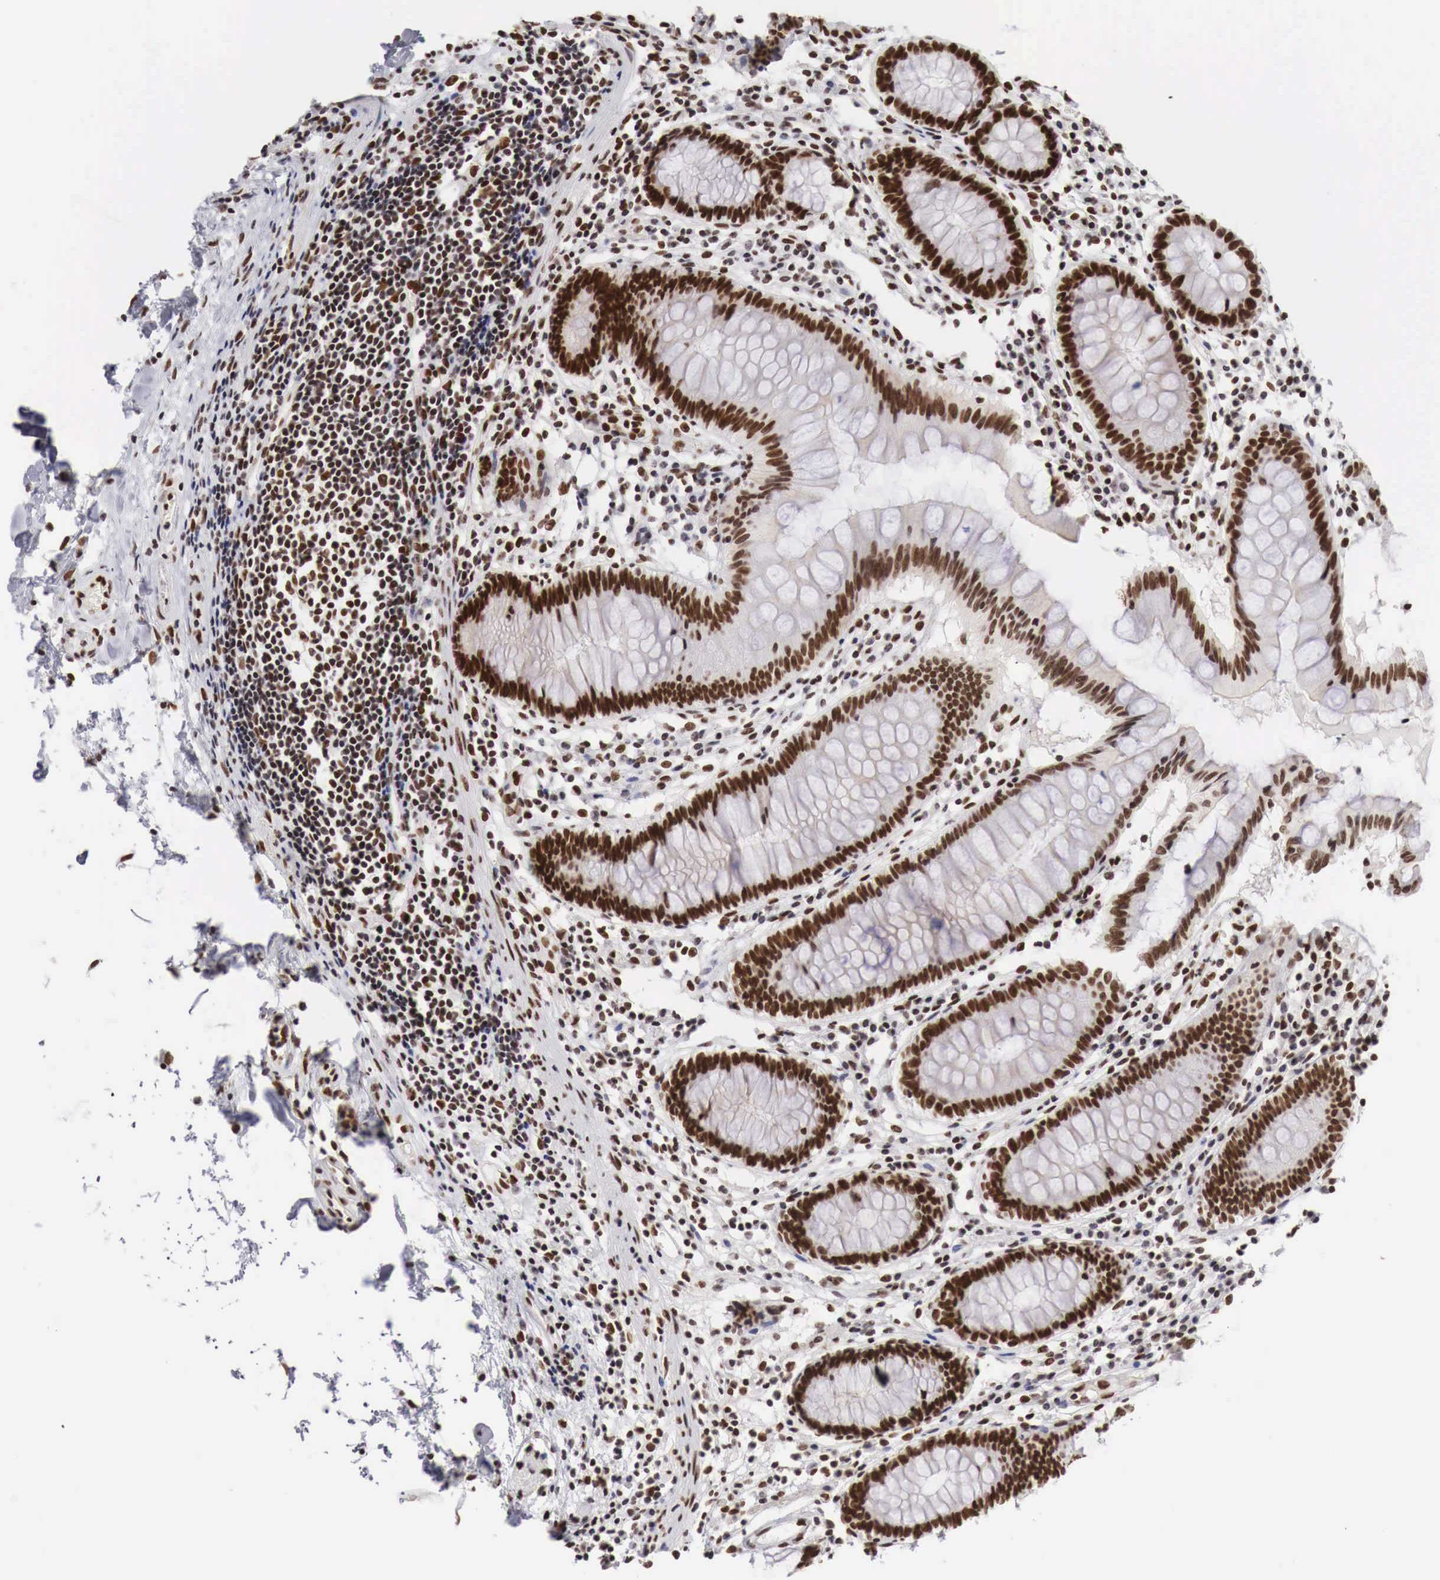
{"staining": {"intensity": "strong", "quantity": ">75%", "location": "nuclear"}, "tissue": "colon", "cell_type": "Endothelial cells", "image_type": "normal", "snomed": [{"axis": "morphology", "description": "Normal tissue, NOS"}, {"axis": "topography", "description": "Colon"}], "caption": "IHC of normal human colon exhibits high levels of strong nuclear positivity in approximately >75% of endothelial cells.", "gene": "PHF14", "patient": {"sex": "female", "age": 55}}